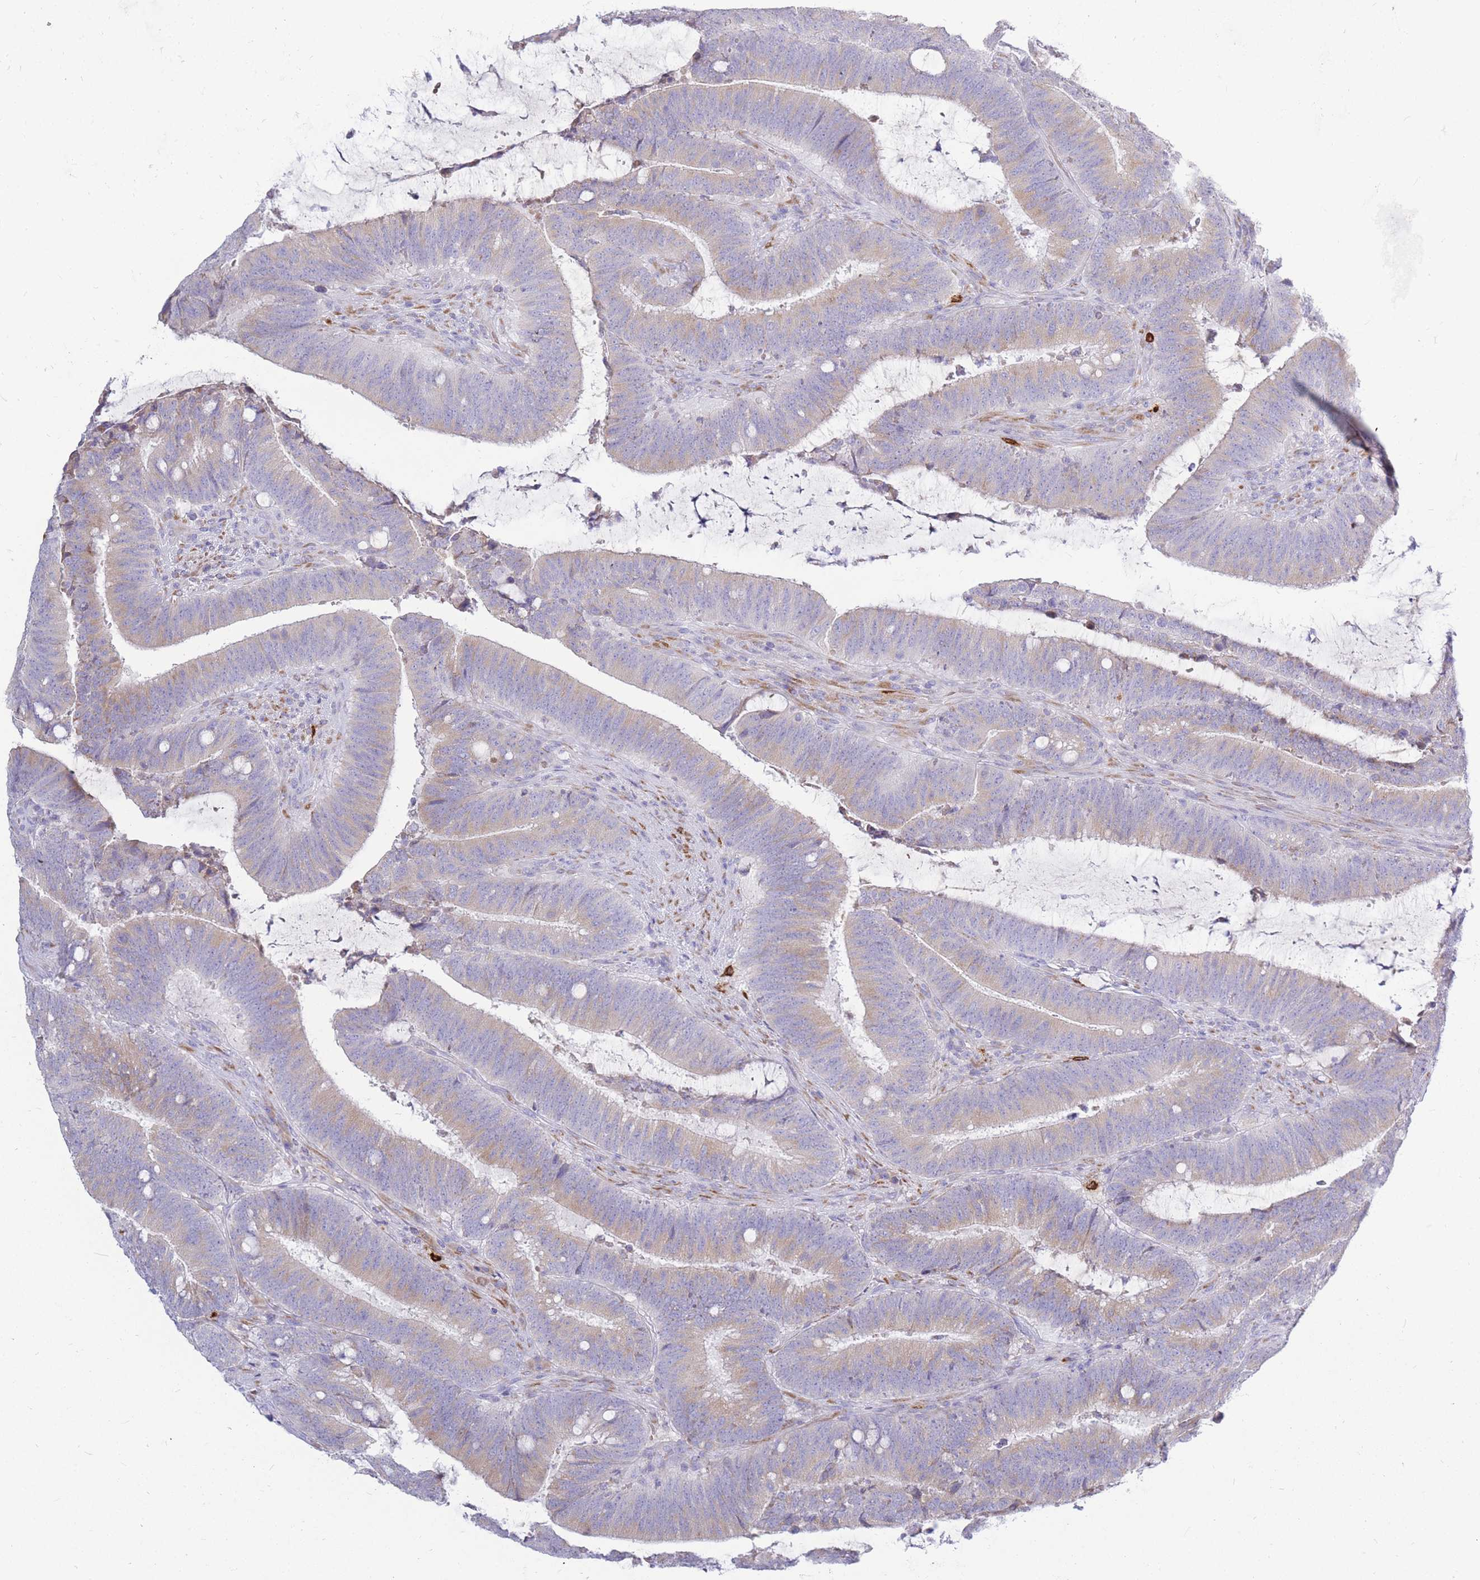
{"staining": {"intensity": "weak", "quantity": "25%-75%", "location": "cytoplasmic/membranous"}, "tissue": "colorectal cancer", "cell_type": "Tumor cells", "image_type": "cancer", "snomed": [{"axis": "morphology", "description": "Adenocarcinoma, NOS"}, {"axis": "topography", "description": "Colon"}], "caption": "Protein staining shows weak cytoplasmic/membranous expression in approximately 25%-75% of tumor cells in colorectal adenocarcinoma. The protein of interest is shown in brown color, while the nuclei are stained blue.", "gene": "TPSD1", "patient": {"sex": "female", "age": 43}}